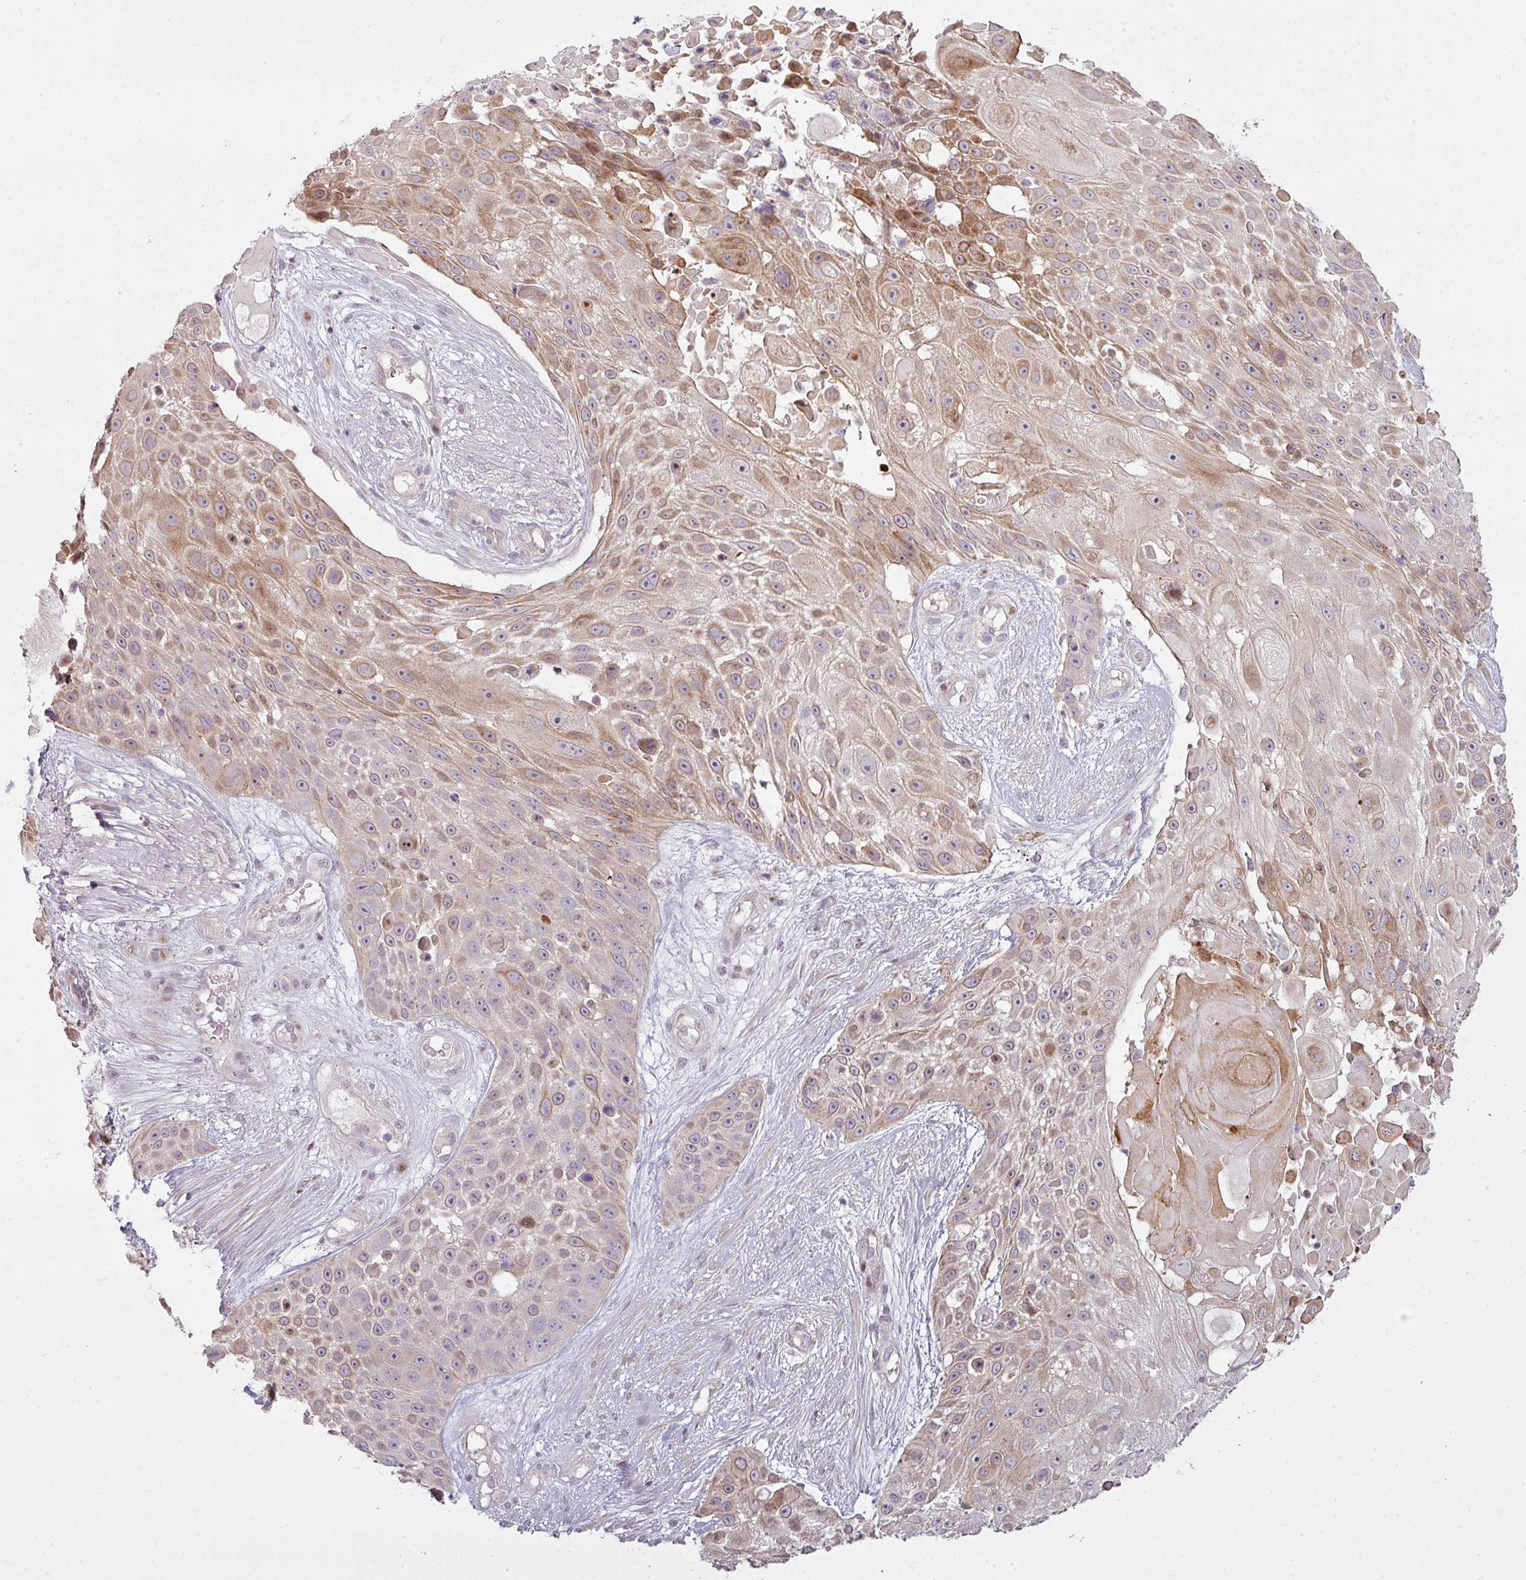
{"staining": {"intensity": "moderate", "quantity": "25%-75%", "location": "cytoplasmic/membranous,nuclear"}, "tissue": "skin cancer", "cell_type": "Tumor cells", "image_type": "cancer", "snomed": [{"axis": "morphology", "description": "Squamous cell carcinoma, NOS"}, {"axis": "topography", "description": "Skin"}], "caption": "Immunohistochemistry image of squamous cell carcinoma (skin) stained for a protein (brown), which reveals medium levels of moderate cytoplasmic/membranous and nuclear positivity in approximately 25%-75% of tumor cells.", "gene": "ZNF688", "patient": {"sex": "female", "age": 86}}